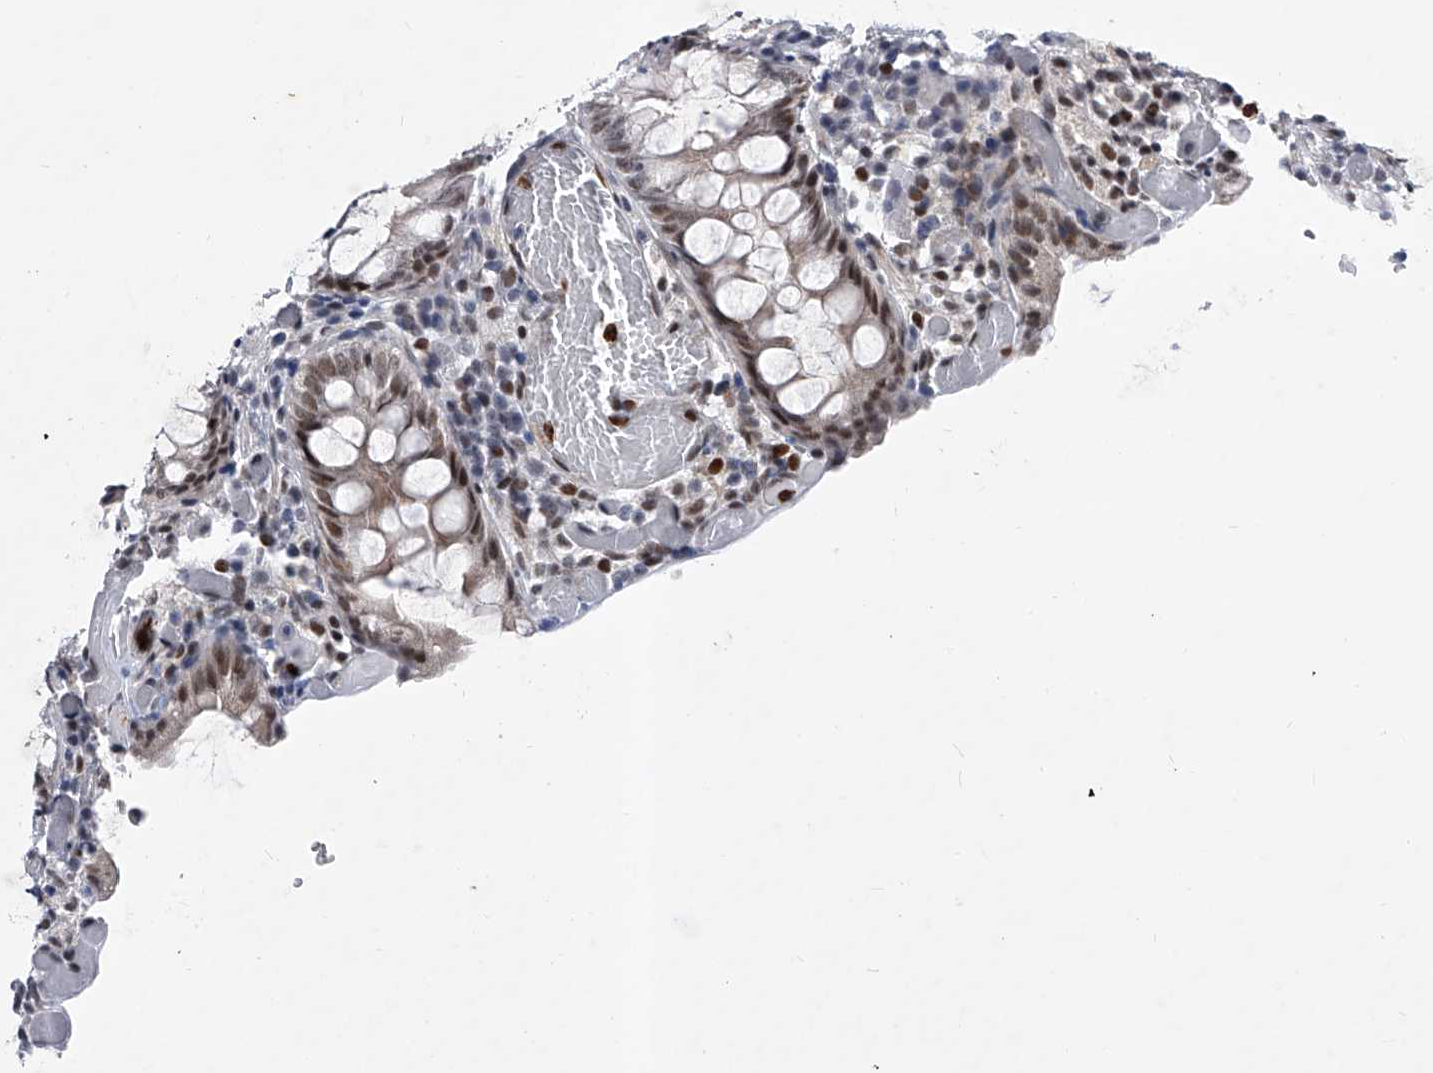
{"staining": {"intensity": "moderate", "quantity": "25%-75%", "location": "nuclear"}, "tissue": "colon", "cell_type": "Endothelial cells", "image_type": "normal", "snomed": [{"axis": "morphology", "description": "Normal tissue, NOS"}, {"axis": "topography", "description": "Colon"}], "caption": "Immunohistochemical staining of normal colon exhibits medium levels of moderate nuclear staining in about 25%-75% of endothelial cells.", "gene": "TESK2", "patient": {"sex": "male", "age": 14}}